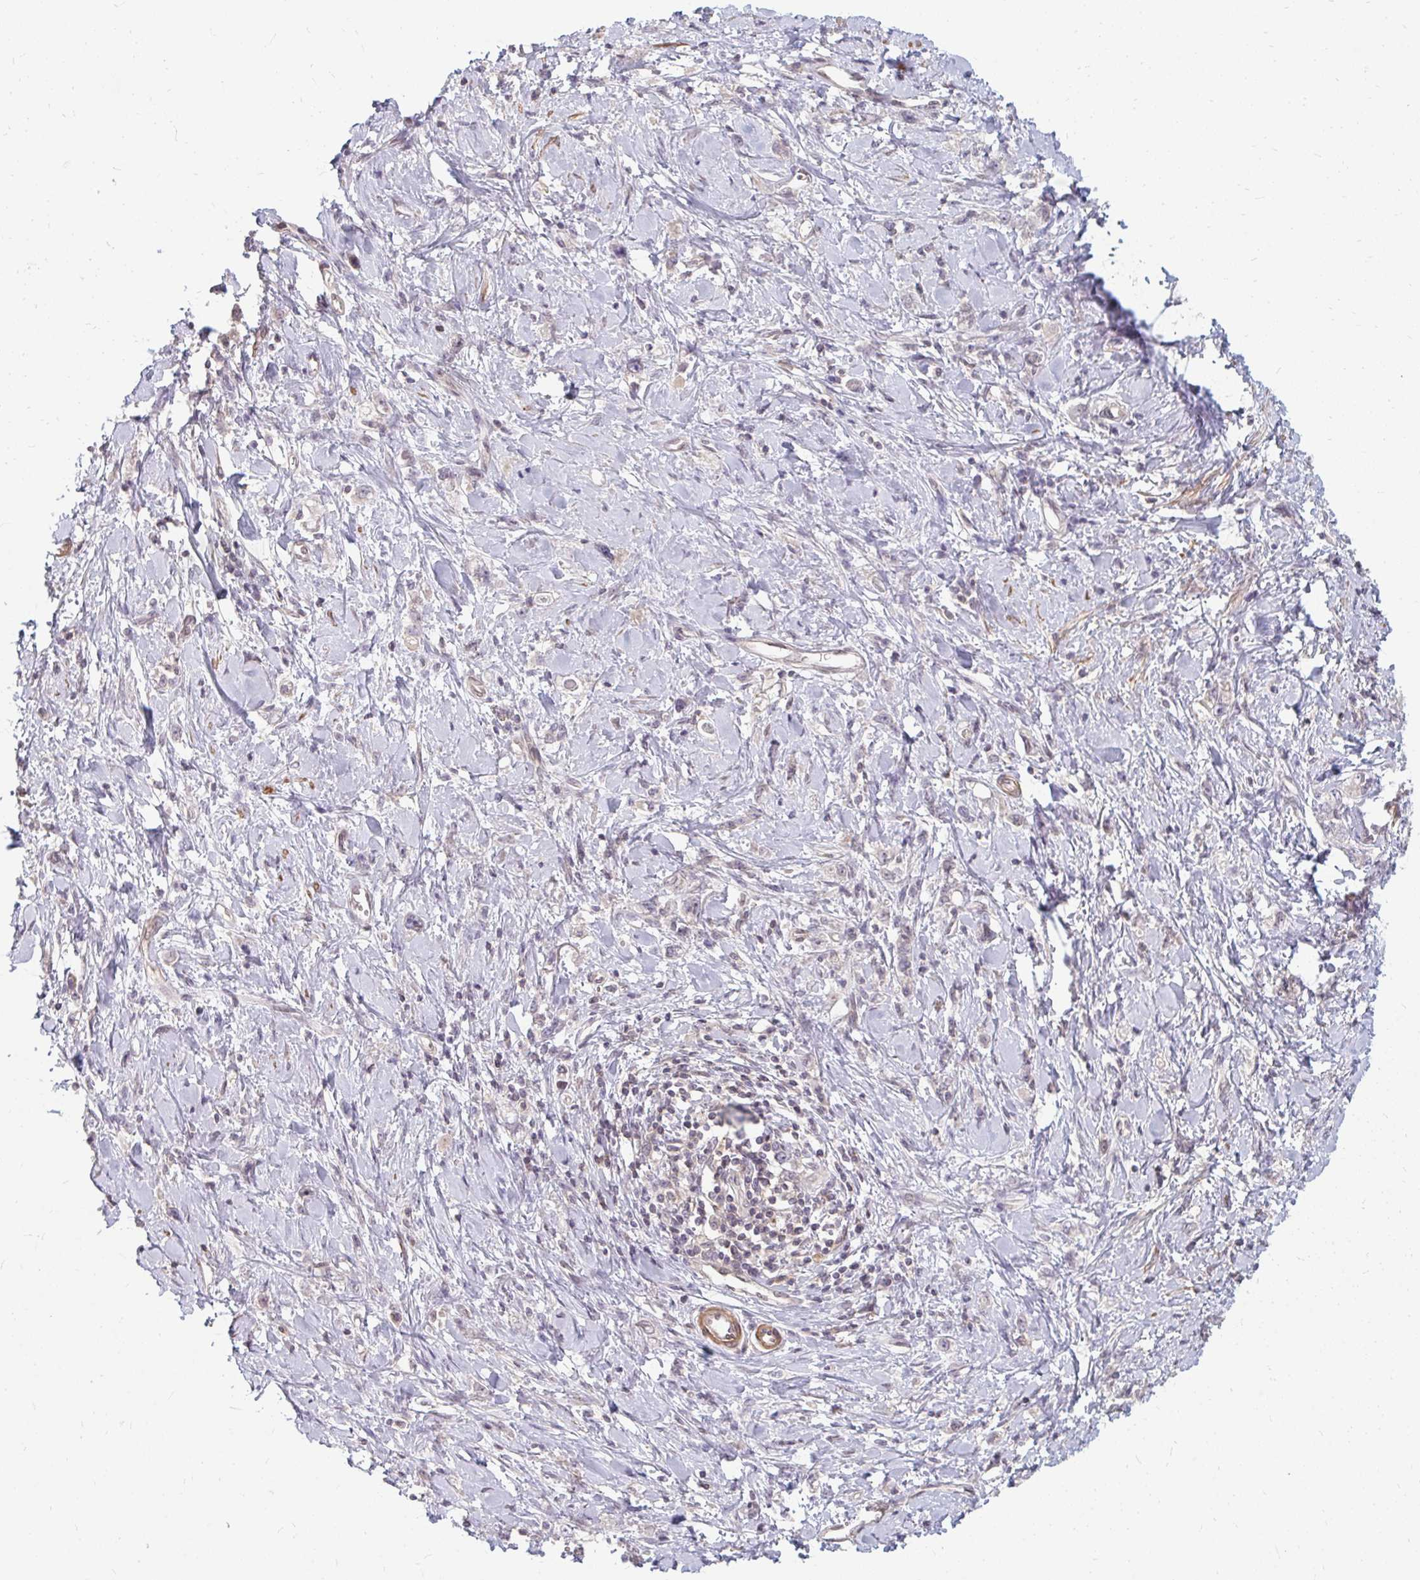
{"staining": {"intensity": "negative", "quantity": "none", "location": "none"}, "tissue": "stomach cancer", "cell_type": "Tumor cells", "image_type": "cancer", "snomed": [{"axis": "morphology", "description": "Adenocarcinoma, NOS"}, {"axis": "topography", "description": "Stomach"}], "caption": "IHC histopathology image of adenocarcinoma (stomach) stained for a protein (brown), which displays no expression in tumor cells. (DAB immunohistochemistry (IHC) with hematoxylin counter stain).", "gene": "GPC5", "patient": {"sex": "female", "age": 76}}